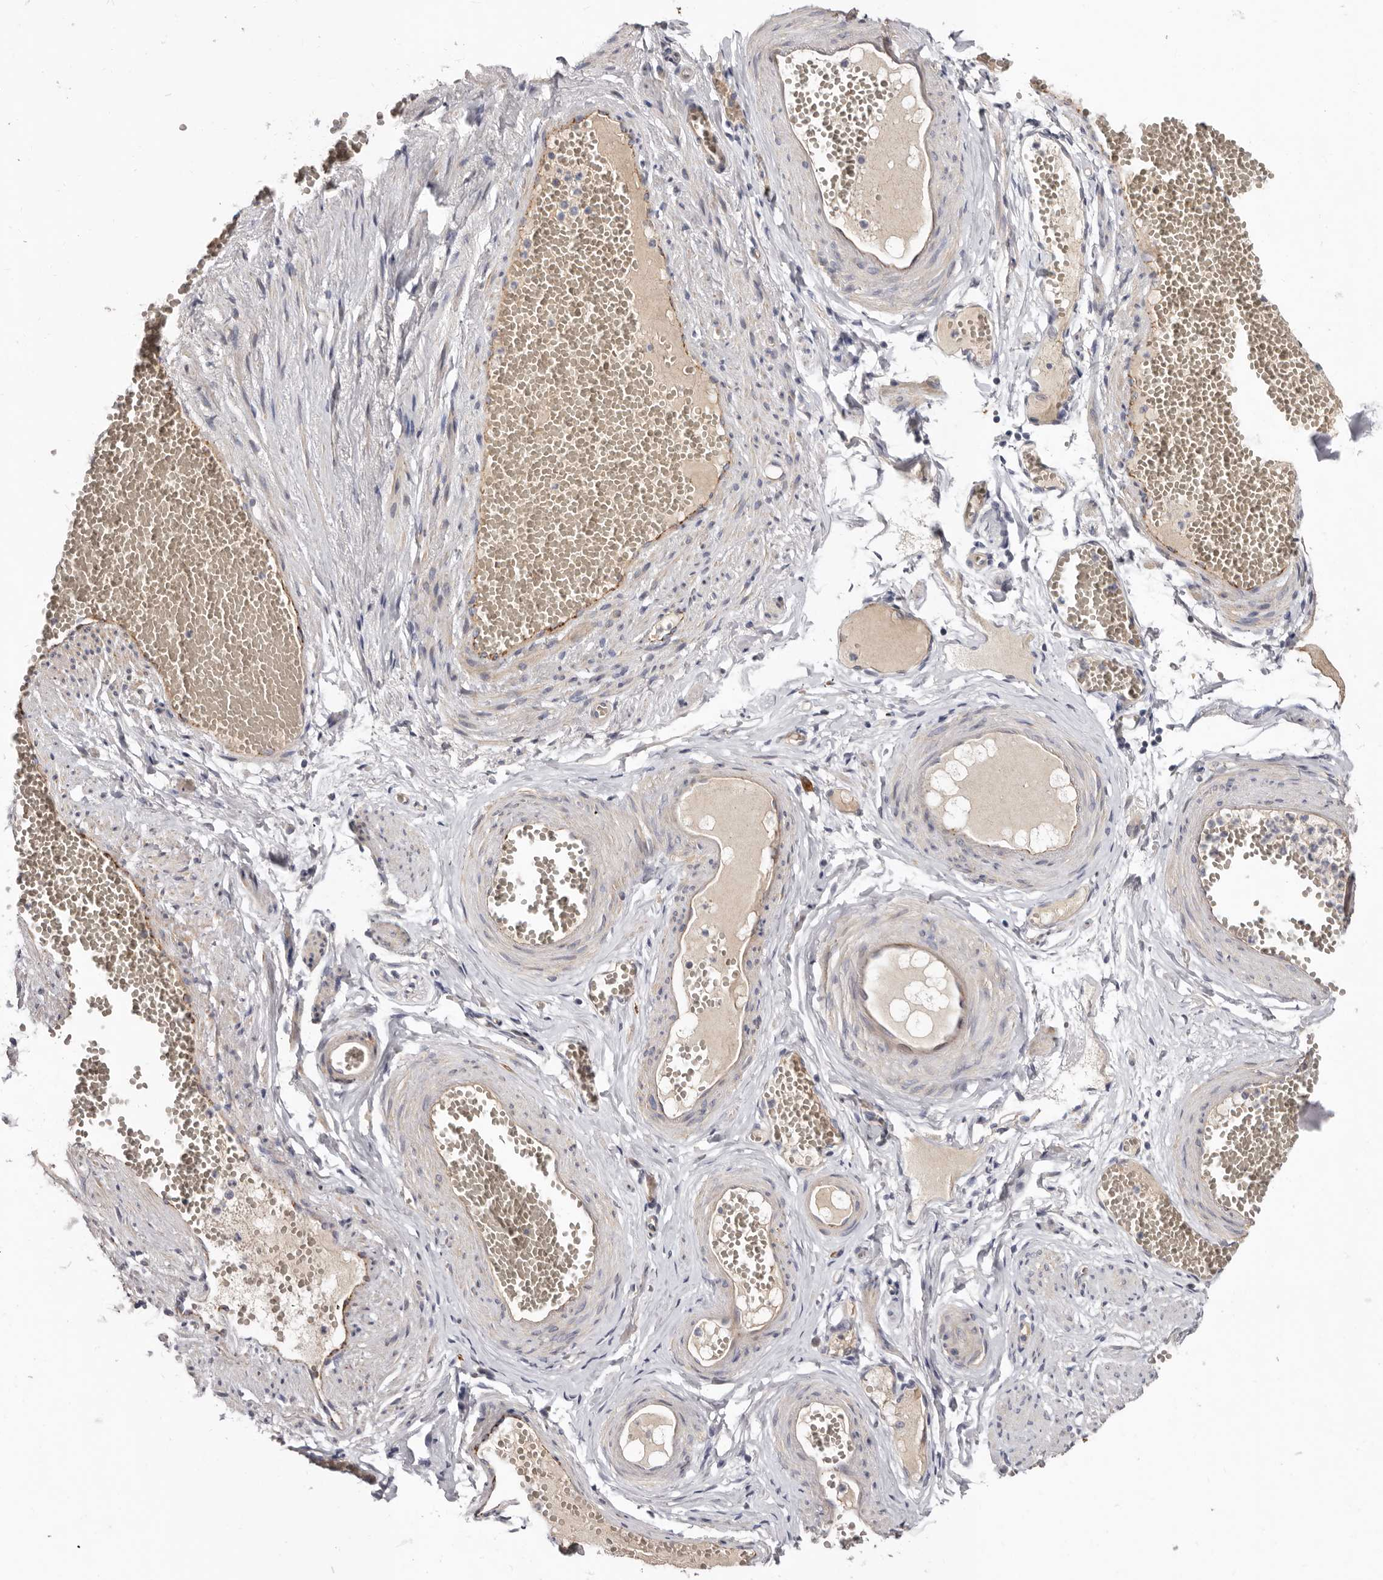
{"staining": {"intensity": "negative", "quantity": "none", "location": "none"}, "tissue": "adipose tissue", "cell_type": "Adipocytes", "image_type": "normal", "snomed": [{"axis": "morphology", "description": "Normal tissue, NOS"}, {"axis": "topography", "description": "Smooth muscle"}, {"axis": "topography", "description": "Peripheral nerve tissue"}], "caption": "IHC of benign adipose tissue demonstrates no staining in adipocytes.", "gene": "SPTA1", "patient": {"sex": "female", "age": 39}}